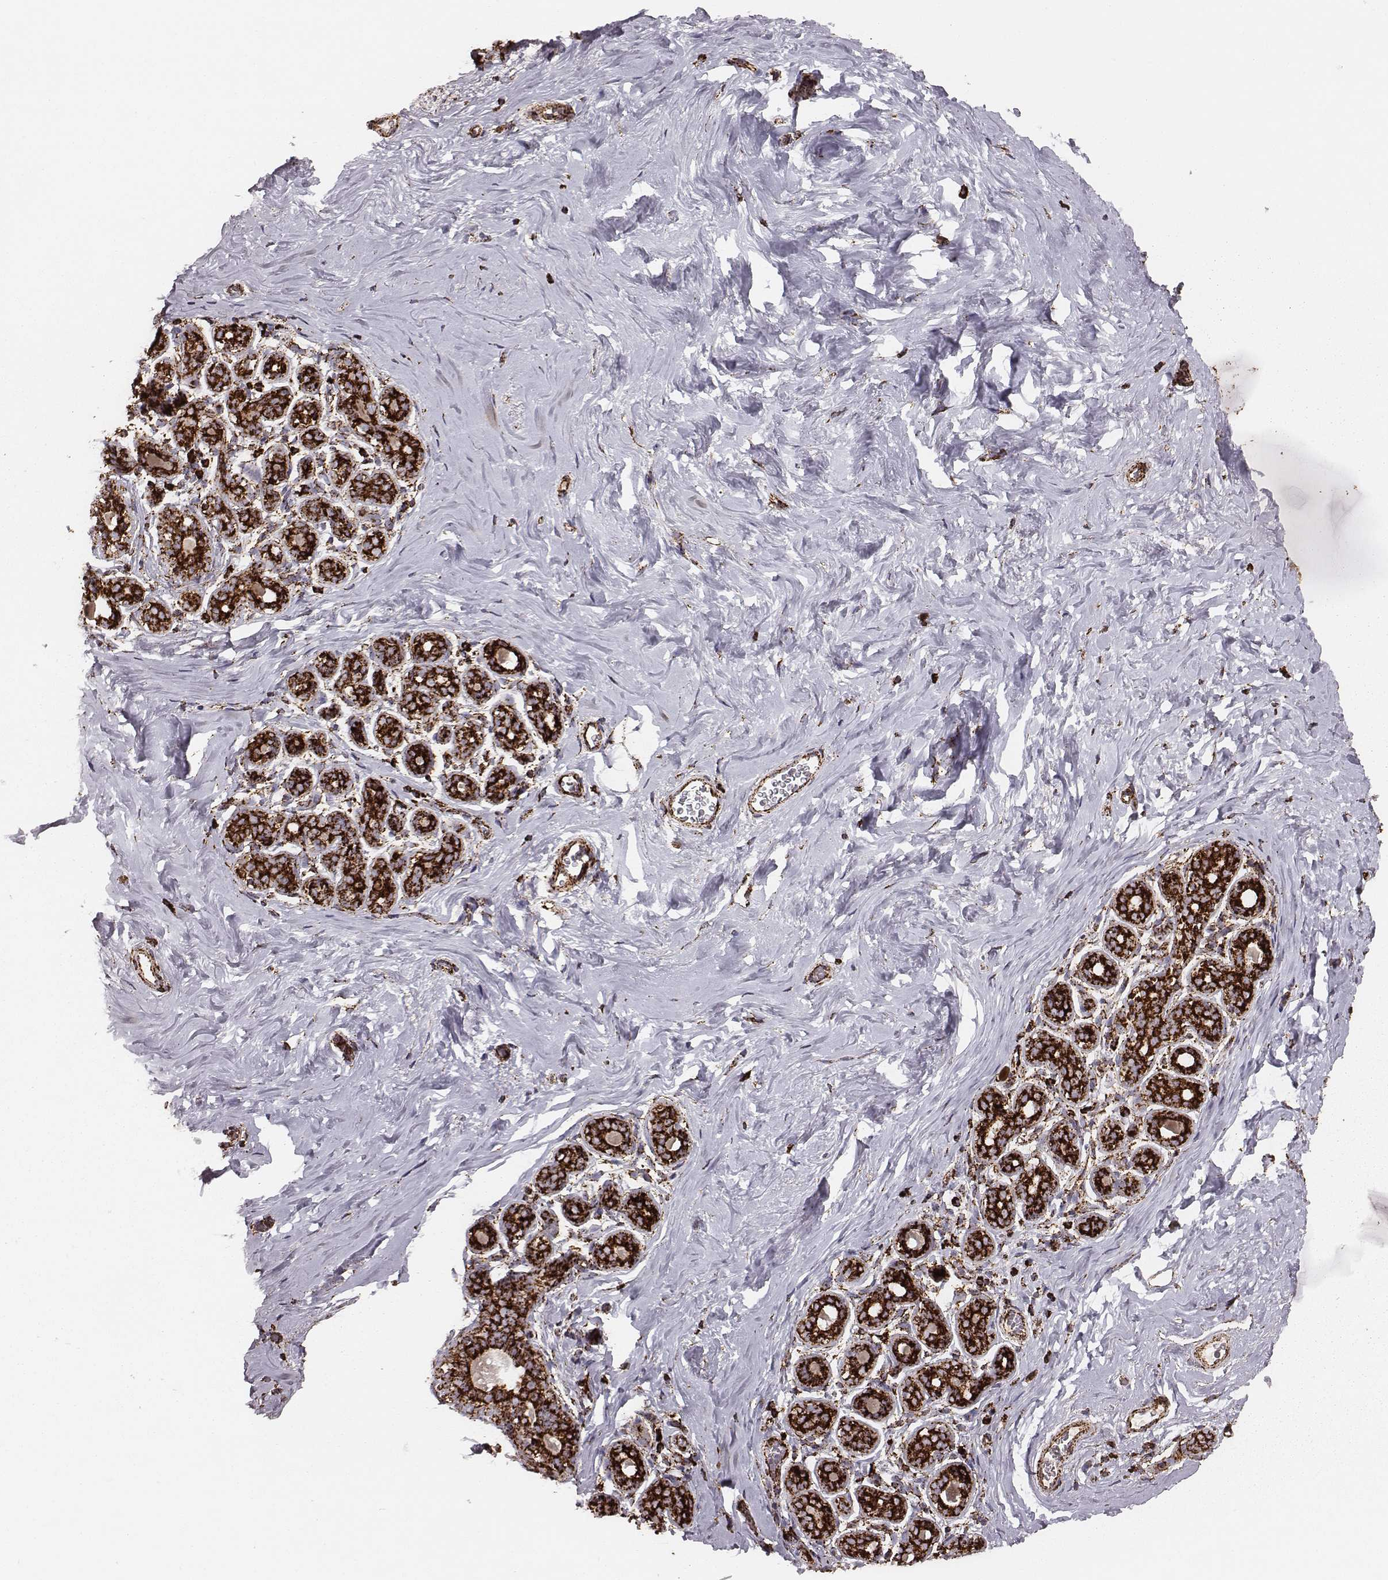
{"staining": {"intensity": "moderate", "quantity": ">75%", "location": "cytoplasmic/membranous"}, "tissue": "breast", "cell_type": "Adipocytes", "image_type": "normal", "snomed": [{"axis": "morphology", "description": "Normal tissue, NOS"}, {"axis": "topography", "description": "Skin"}, {"axis": "topography", "description": "Breast"}], "caption": "A high-resolution histopathology image shows IHC staining of normal breast, which reveals moderate cytoplasmic/membranous expression in approximately >75% of adipocytes. The protein of interest is stained brown, and the nuclei are stained in blue (DAB IHC with brightfield microscopy, high magnification).", "gene": "TUFM", "patient": {"sex": "female", "age": 43}}